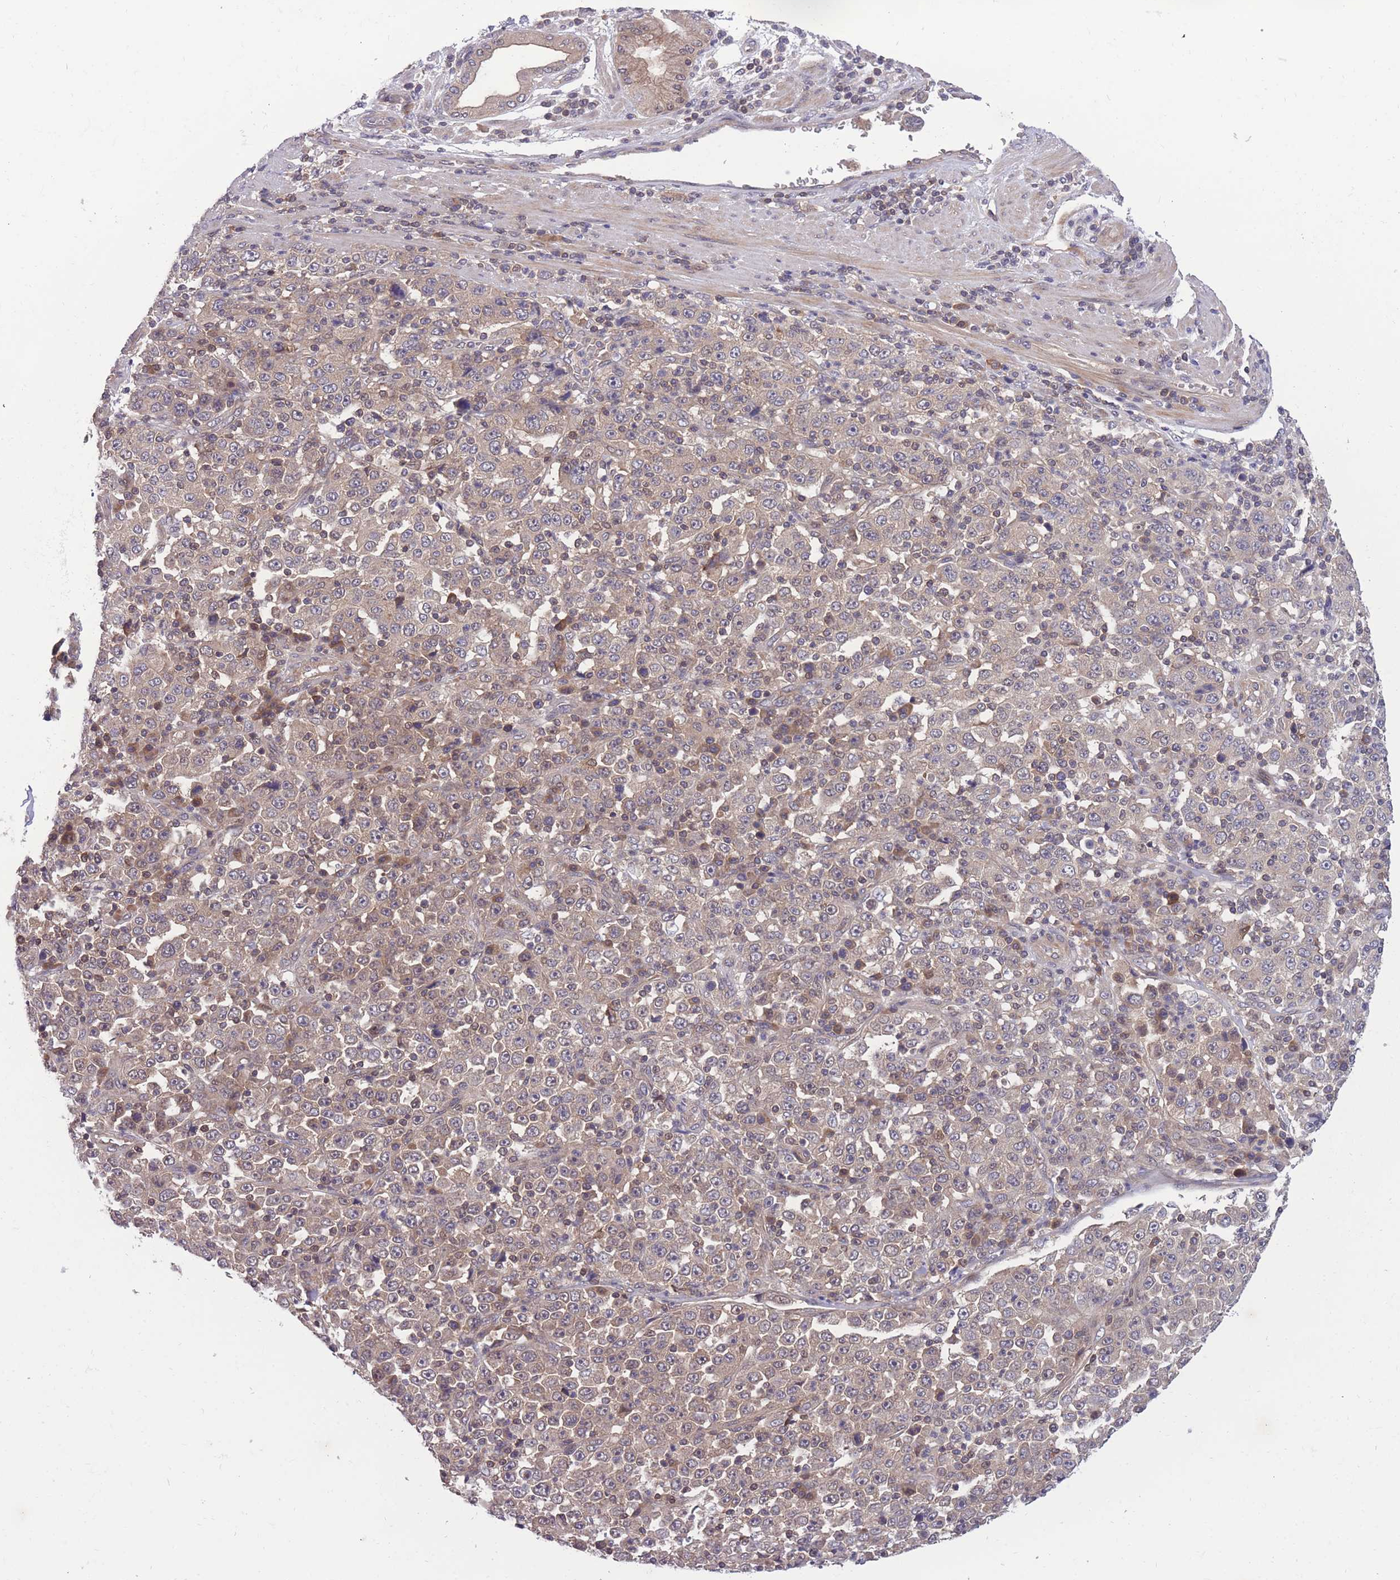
{"staining": {"intensity": "weak", "quantity": "<25%", "location": "cytoplasmic/membranous"}, "tissue": "stomach cancer", "cell_type": "Tumor cells", "image_type": "cancer", "snomed": [{"axis": "morphology", "description": "Normal tissue, NOS"}, {"axis": "morphology", "description": "Adenocarcinoma, NOS"}, {"axis": "topography", "description": "Stomach, upper"}, {"axis": "topography", "description": "Stomach"}], "caption": "Micrograph shows no protein expression in tumor cells of stomach adenocarcinoma tissue.", "gene": "UBE2N", "patient": {"sex": "male", "age": 59}}